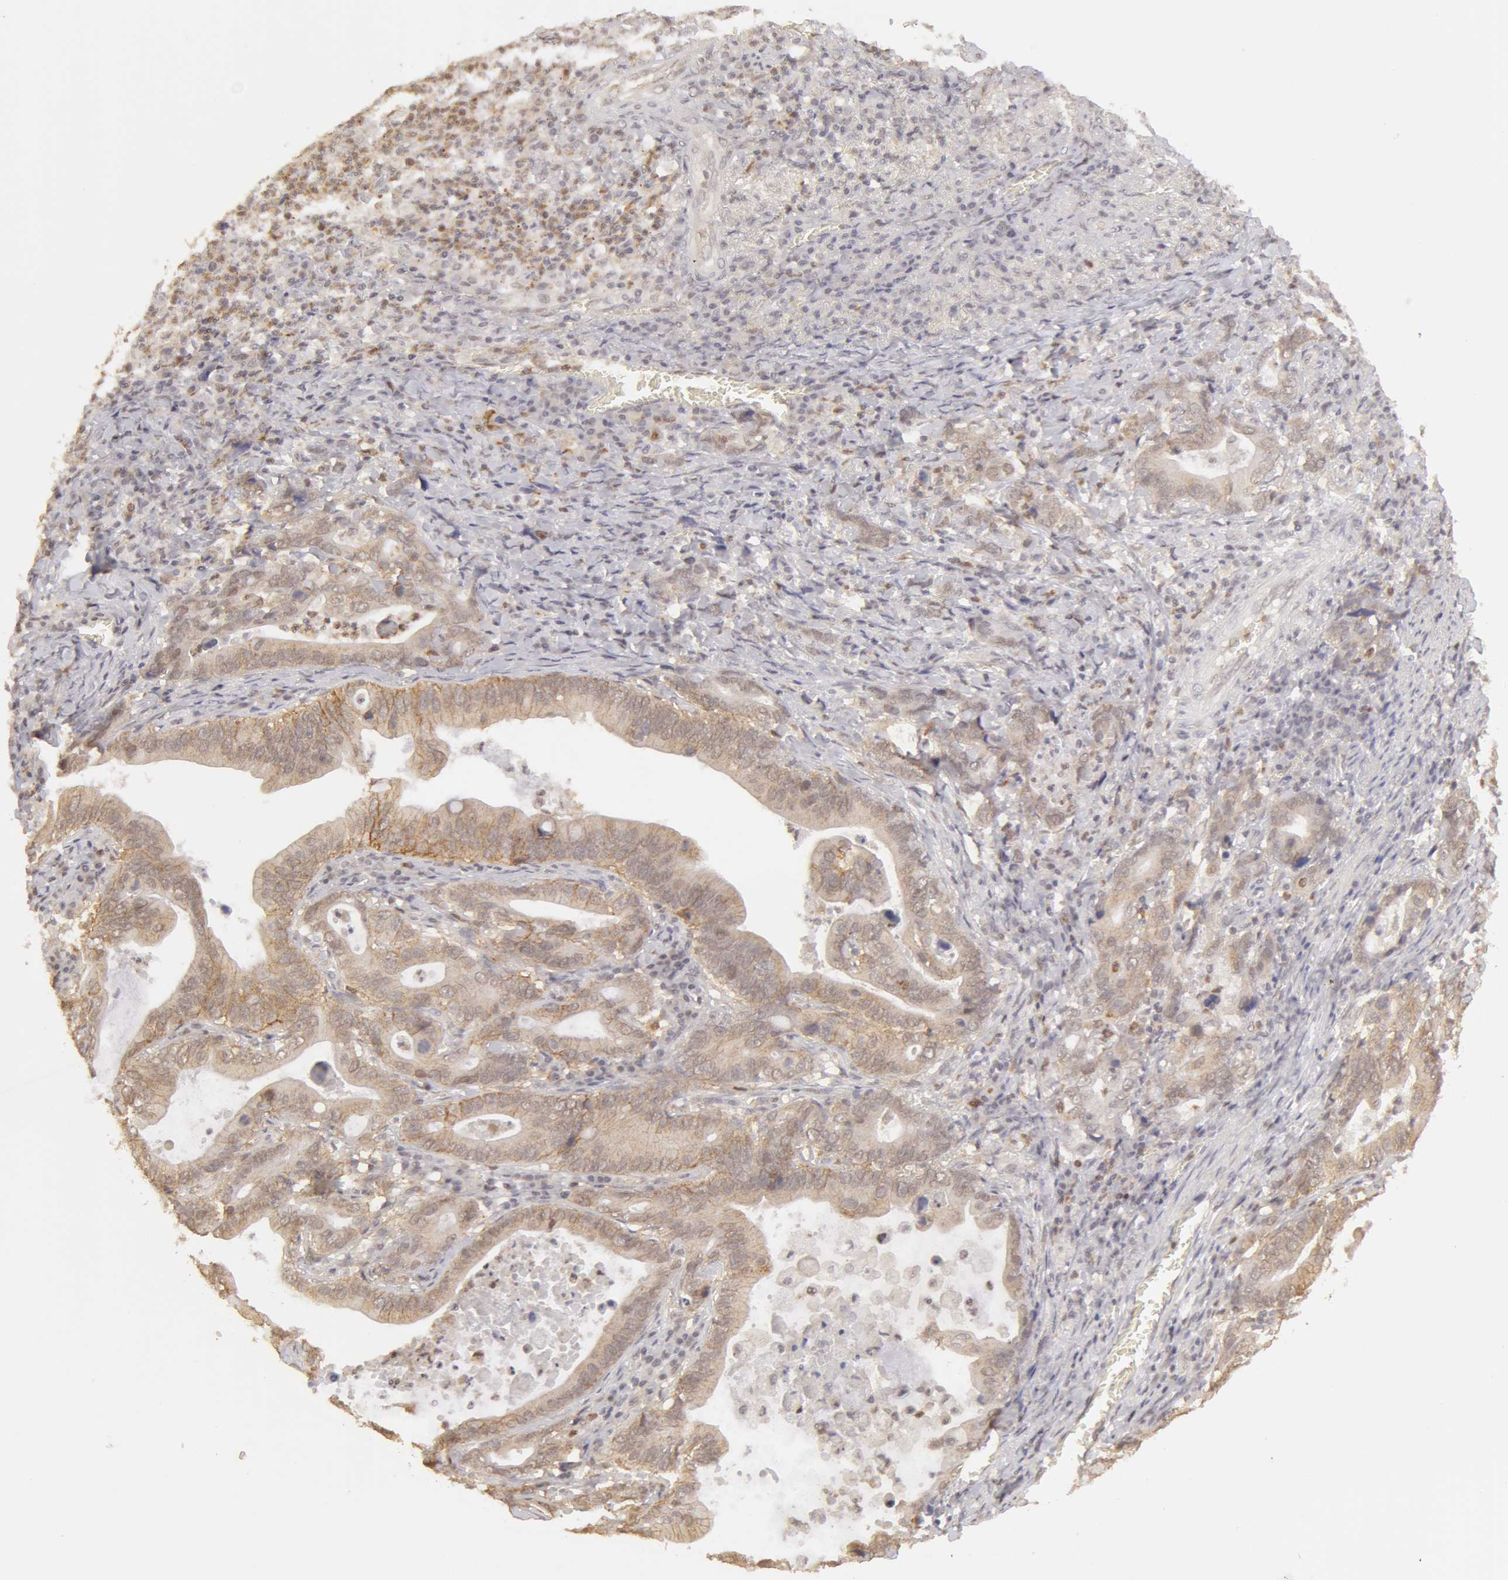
{"staining": {"intensity": "weak", "quantity": ">75%", "location": "cytoplasmic/membranous"}, "tissue": "stomach cancer", "cell_type": "Tumor cells", "image_type": "cancer", "snomed": [{"axis": "morphology", "description": "Adenocarcinoma, NOS"}, {"axis": "topography", "description": "Stomach, upper"}], "caption": "A brown stain shows weak cytoplasmic/membranous positivity of a protein in human stomach adenocarcinoma tumor cells.", "gene": "ADAM10", "patient": {"sex": "male", "age": 63}}